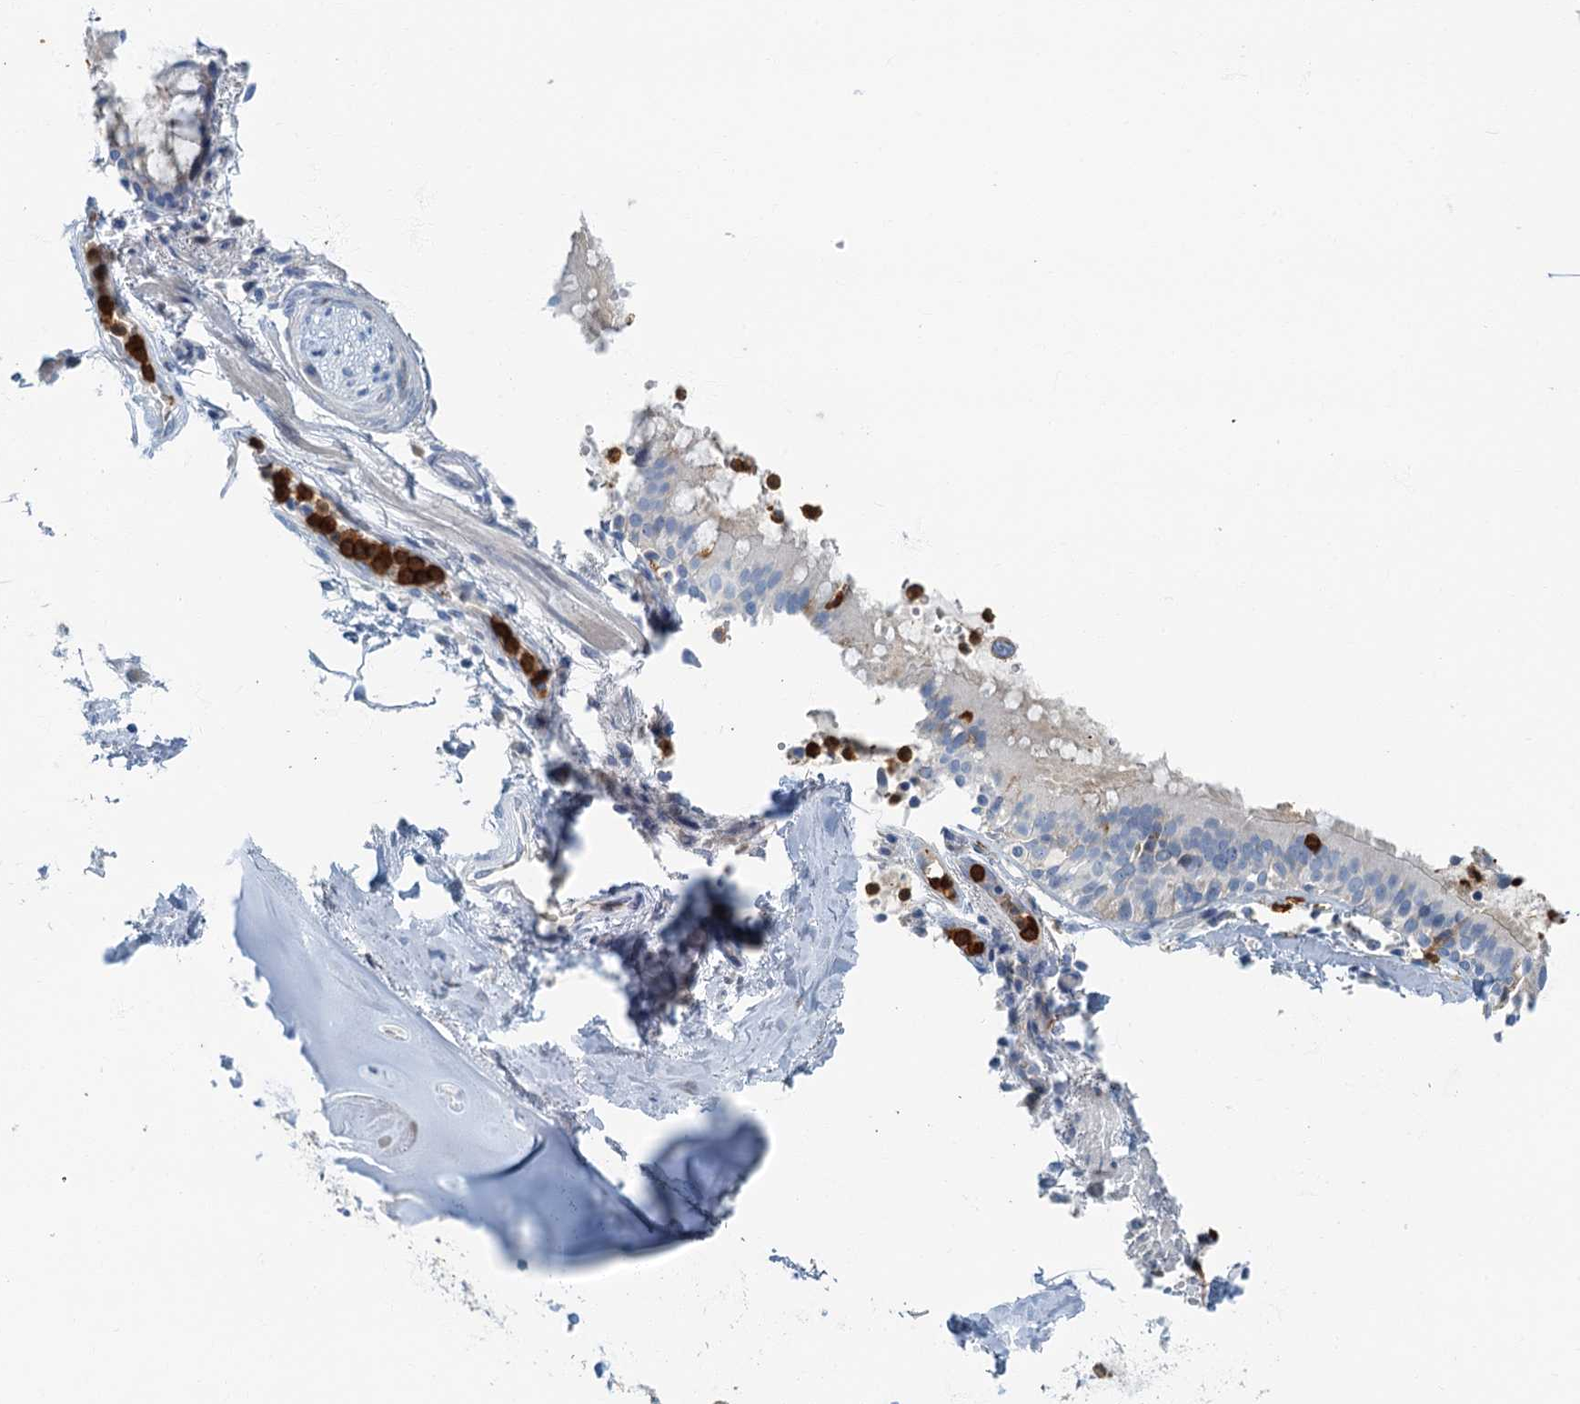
{"staining": {"intensity": "negative", "quantity": "none", "location": "none"}, "tissue": "adipose tissue", "cell_type": "Adipocytes", "image_type": "normal", "snomed": [{"axis": "morphology", "description": "Normal tissue, NOS"}, {"axis": "topography", "description": "Lymph node"}, {"axis": "topography", "description": "Cartilage tissue"}, {"axis": "topography", "description": "Bronchus"}], "caption": "Protein analysis of benign adipose tissue shows no significant expression in adipocytes. (DAB (3,3'-diaminobenzidine) immunohistochemistry visualized using brightfield microscopy, high magnification).", "gene": "ANKDD1A", "patient": {"sex": "male", "age": 63}}